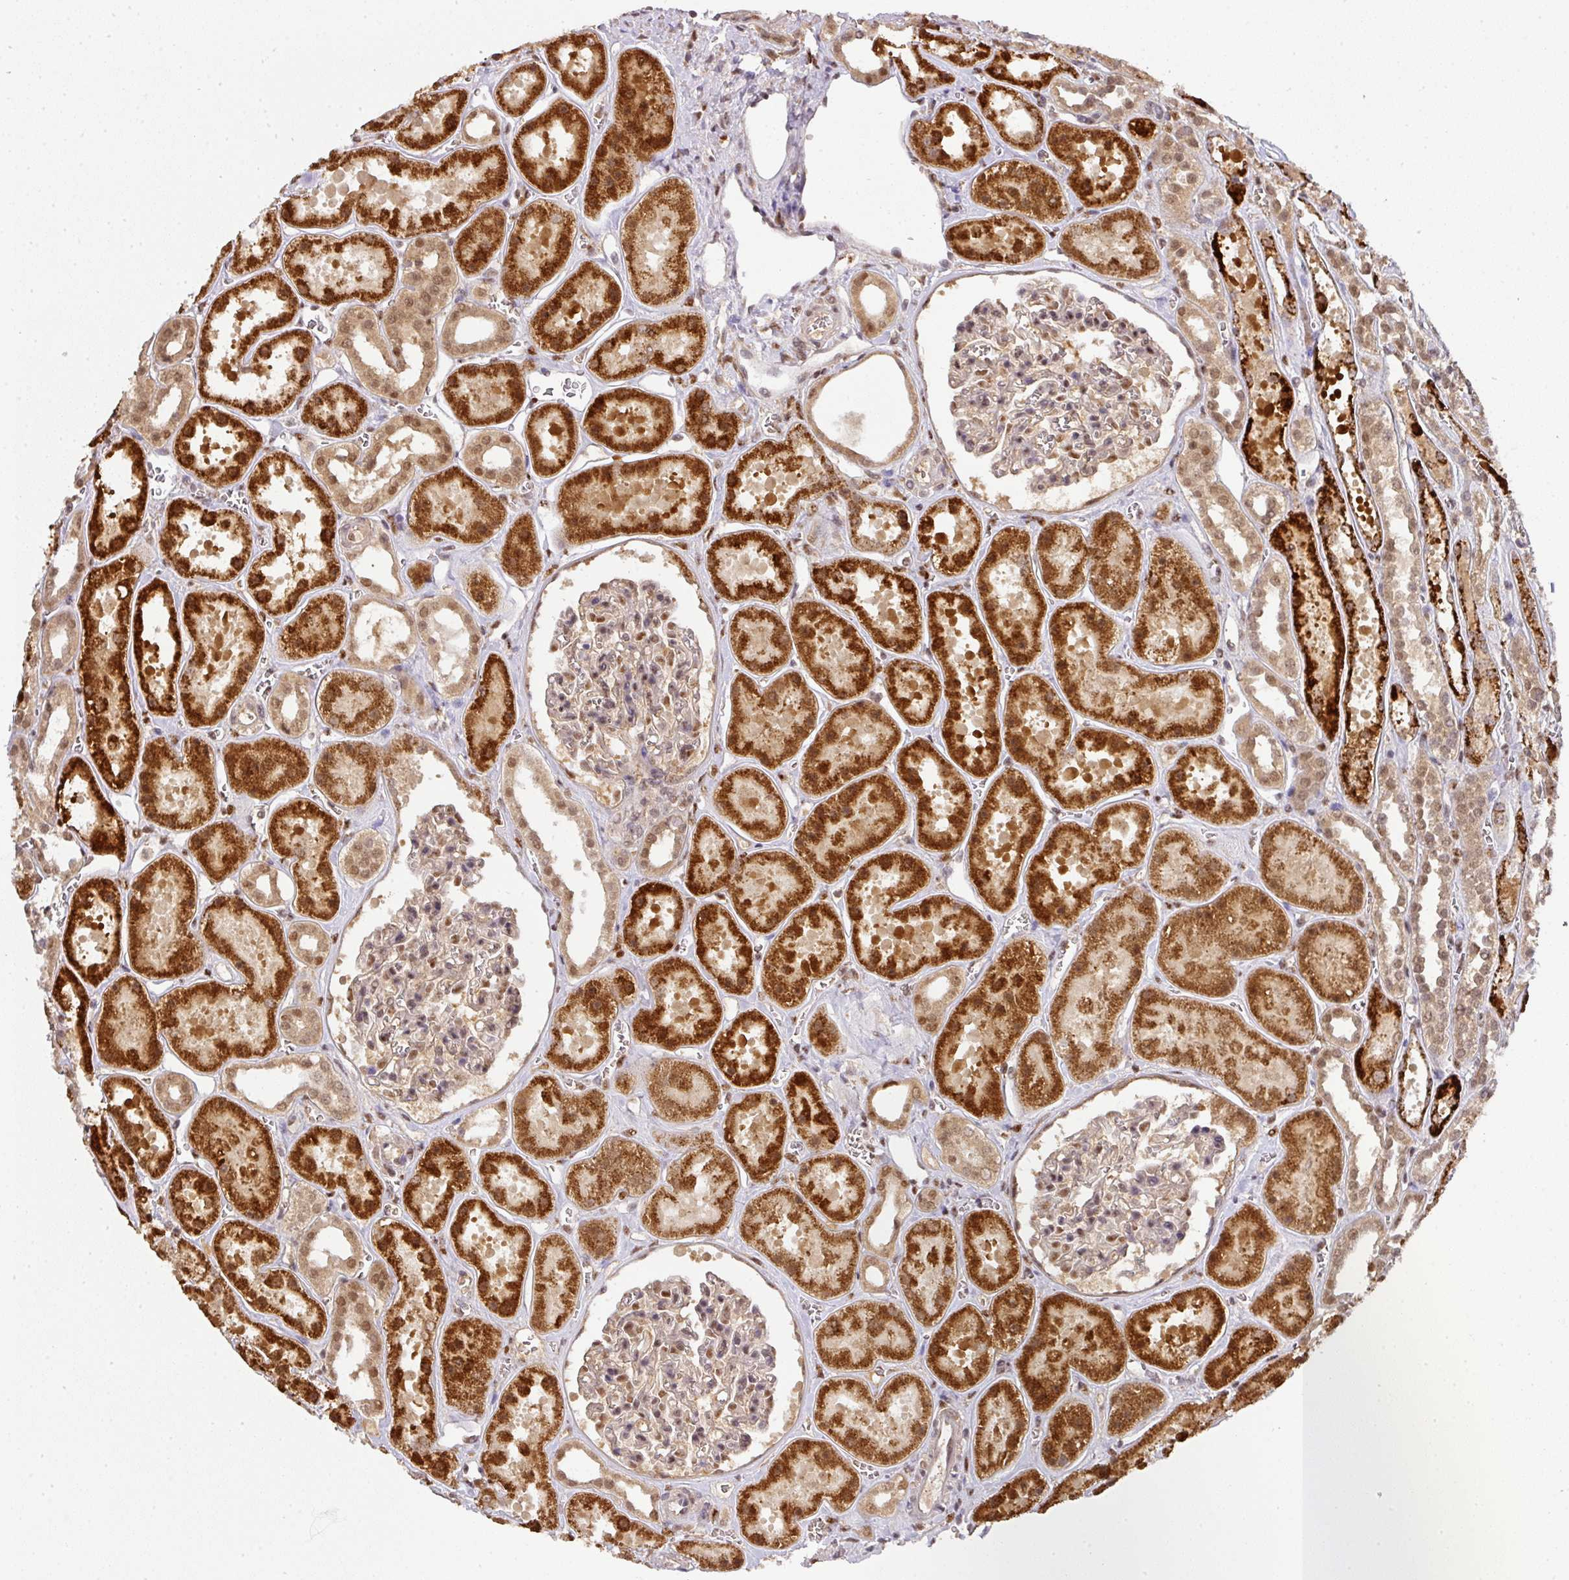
{"staining": {"intensity": "moderate", "quantity": "<25%", "location": "nuclear"}, "tissue": "kidney", "cell_type": "Cells in glomeruli", "image_type": "normal", "snomed": [{"axis": "morphology", "description": "Normal tissue, NOS"}, {"axis": "topography", "description": "Kidney"}], "caption": "Immunohistochemical staining of normal kidney demonstrates <25% levels of moderate nuclear protein positivity in about <25% of cells in glomeruli. The protein is stained brown, and the nuclei are stained in blue (DAB (3,3'-diaminobenzidine) IHC with brightfield microscopy, high magnification).", "gene": "RANBP9", "patient": {"sex": "female", "age": 41}}